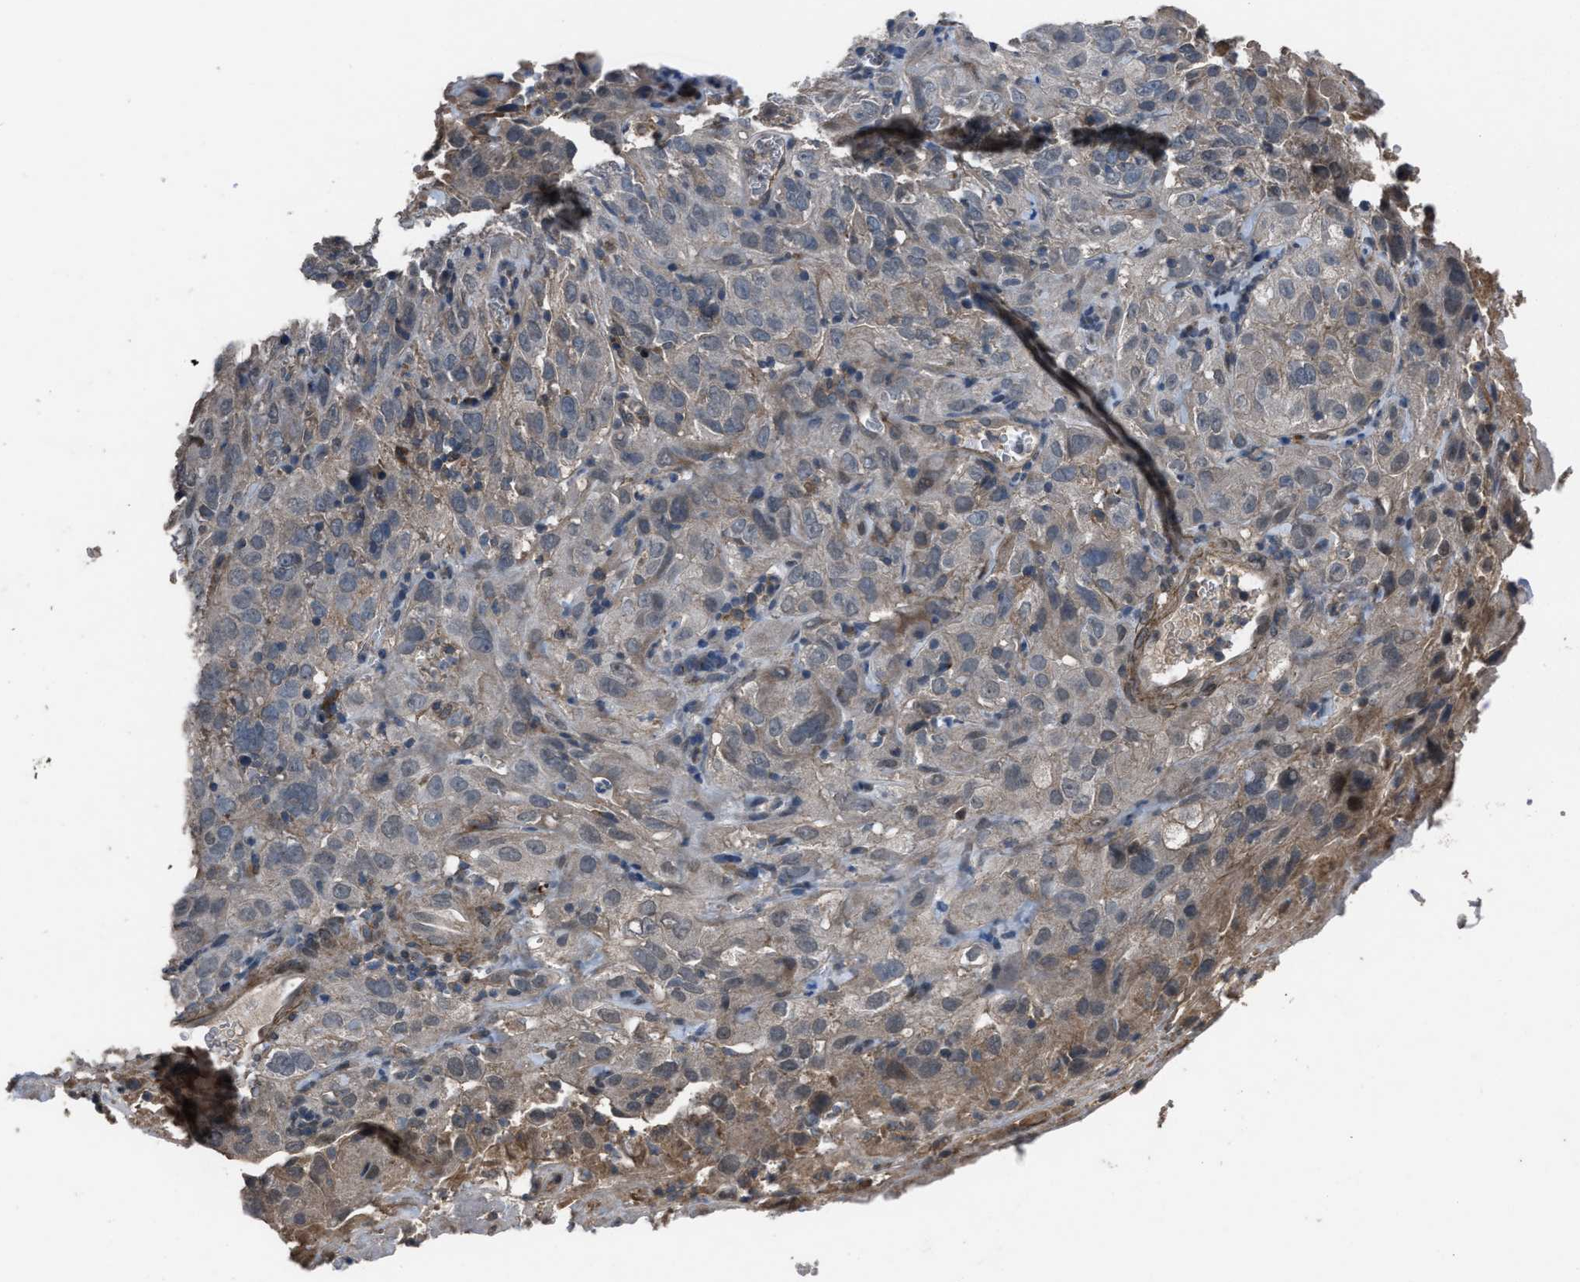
{"staining": {"intensity": "moderate", "quantity": "<25%", "location": "cytoplasmic/membranous"}, "tissue": "cervical cancer", "cell_type": "Tumor cells", "image_type": "cancer", "snomed": [{"axis": "morphology", "description": "Squamous cell carcinoma, NOS"}, {"axis": "topography", "description": "Cervix"}], "caption": "Brown immunohistochemical staining in human cervical cancer (squamous cell carcinoma) shows moderate cytoplasmic/membranous staining in about <25% of tumor cells. (brown staining indicates protein expression, while blue staining denotes nuclei).", "gene": "UTRN", "patient": {"sex": "female", "age": 32}}